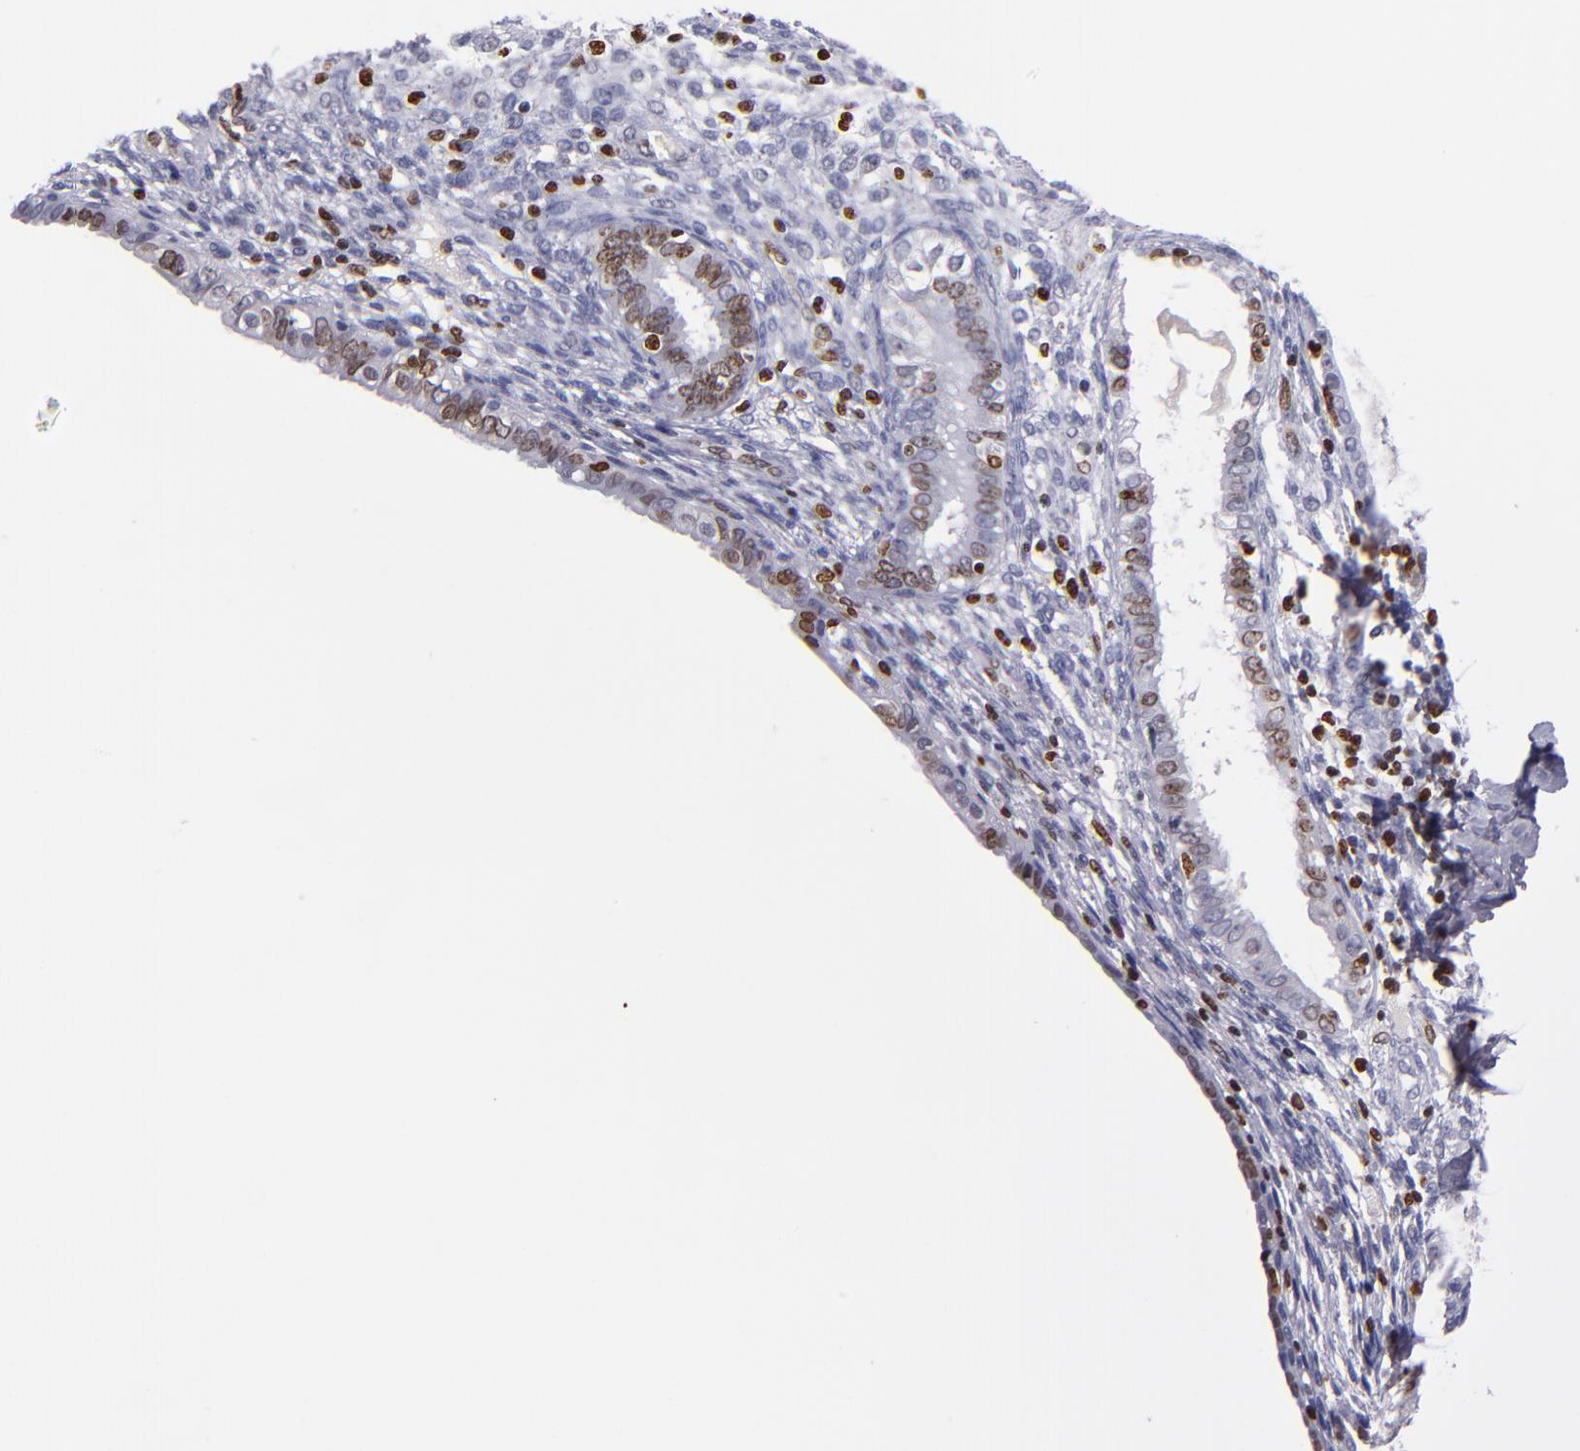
{"staining": {"intensity": "negative", "quantity": "none", "location": "none"}, "tissue": "endometrium", "cell_type": "Cells in endometrial stroma", "image_type": "normal", "snomed": [{"axis": "morphology", "description": "Normal tissue, NOS"}, {"axis": "topography", "description": "Endometrium"}], "caption": "Immunohistochemistry (IHC) photomicrograph of unremarkable endometrium: endometrium stained with DAB (3,3'-diaminobenzidine) exhibits no significant protein staining in cells in endometrial stroma. The staining was performed using DAB (3,3'-diaminobenzidine) to visualize the protein expression in brown, while the nuclei were stained in blue with hematoxylin (Magnification: 20x).", "gene": "CDKL5", "patient": {"sex": "female", "age": 72}}